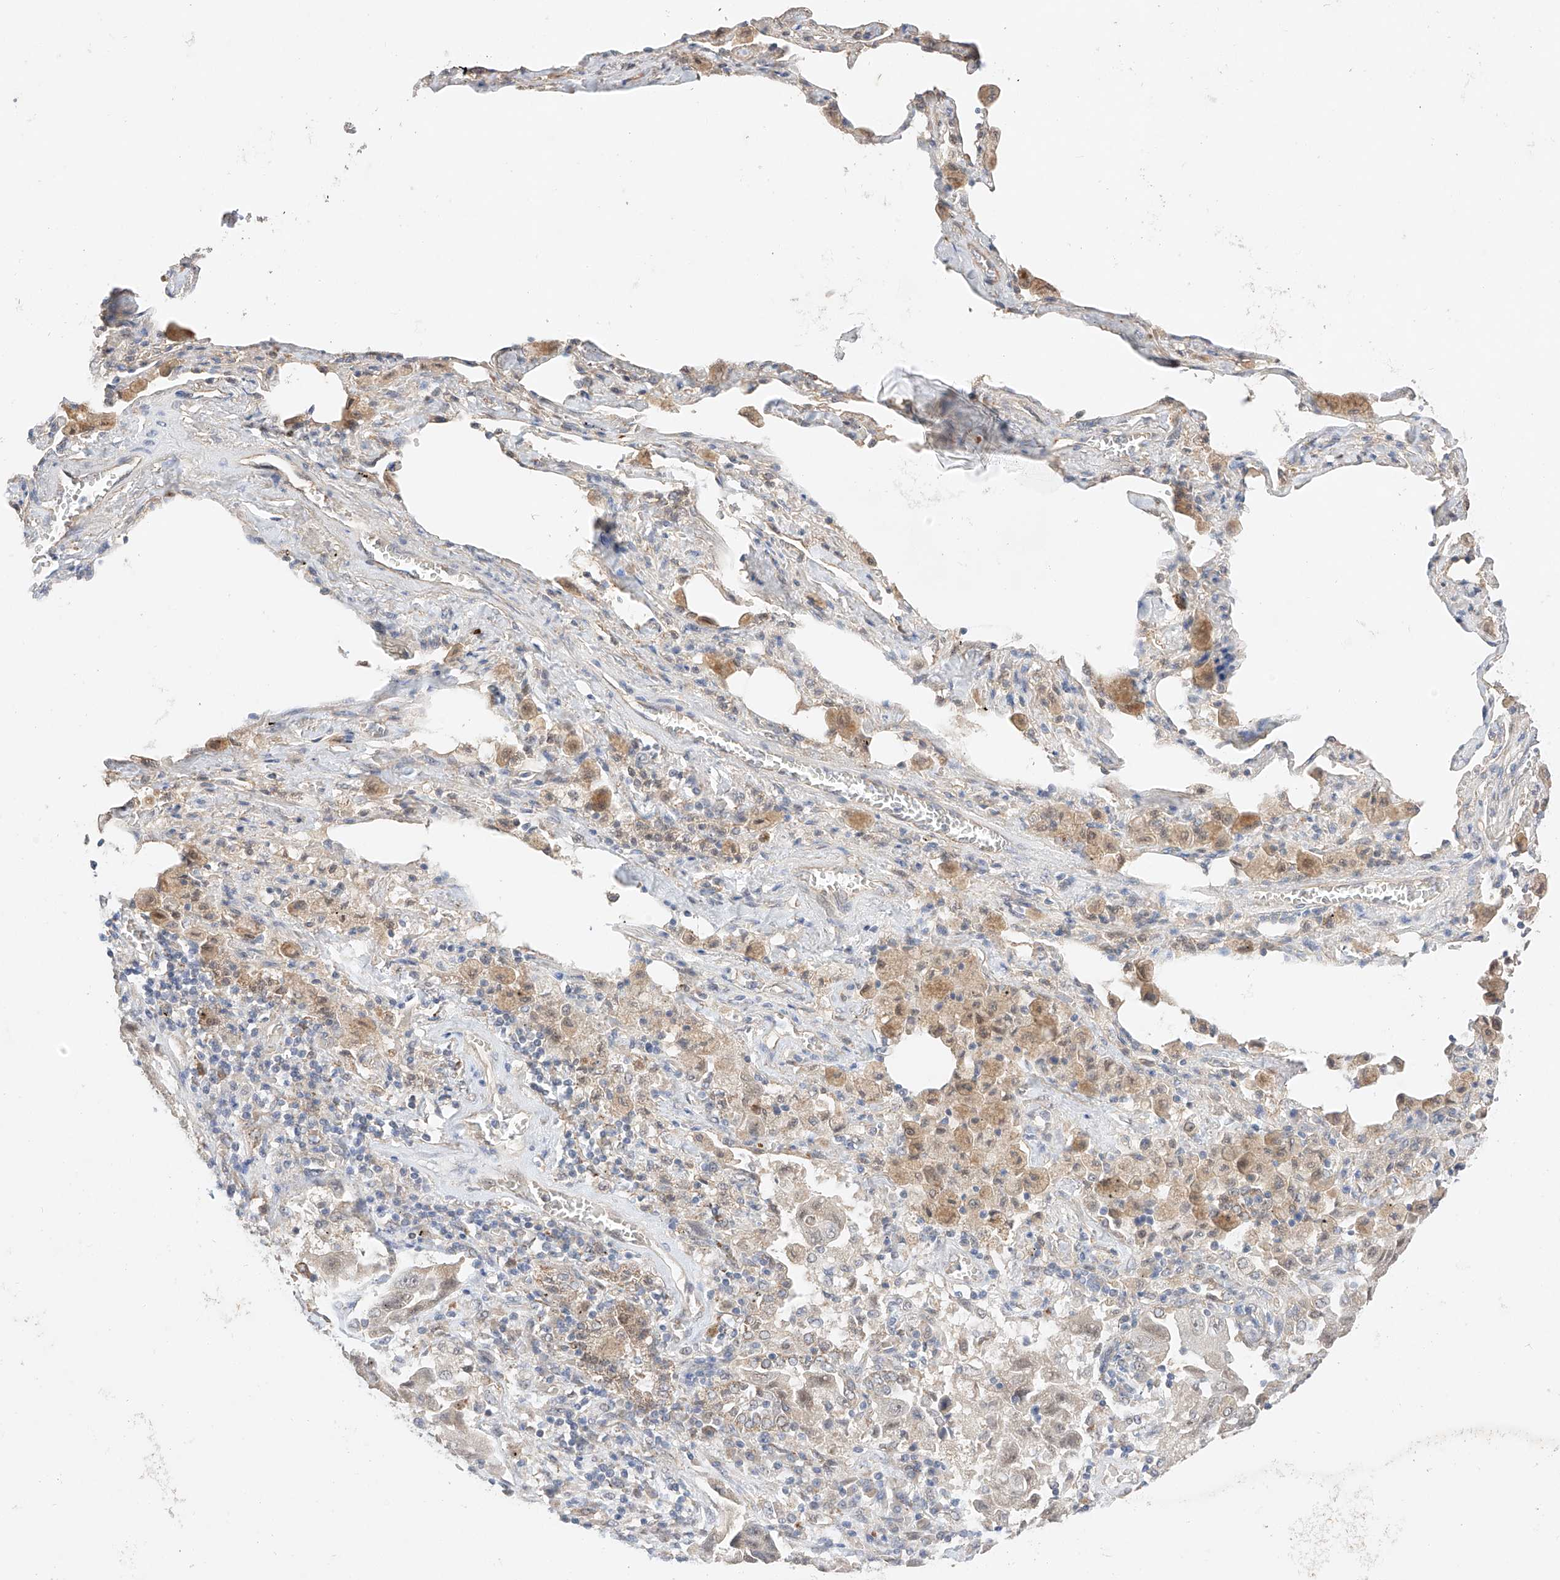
{"staining": {"intensity": "negative", "quantity": "none", "location": "none"}, "tissue": "lung cancer", "cell_type": "Tumor cells", "image_type": "cancer", "snomed": [{"axis": "morphology", "description": "Adenocarcinoma, NOS"}, {"axis": "topography", "description": "Lung"}], "caption": "Immunohistochemistry image of neoplastic tissue: human adenocarcinoma (lung) stained with DAB shows no significant protein positivity in tumor cells.", "gene": "IL22RA2", "patient": {"sex": "female", "age": 51}}